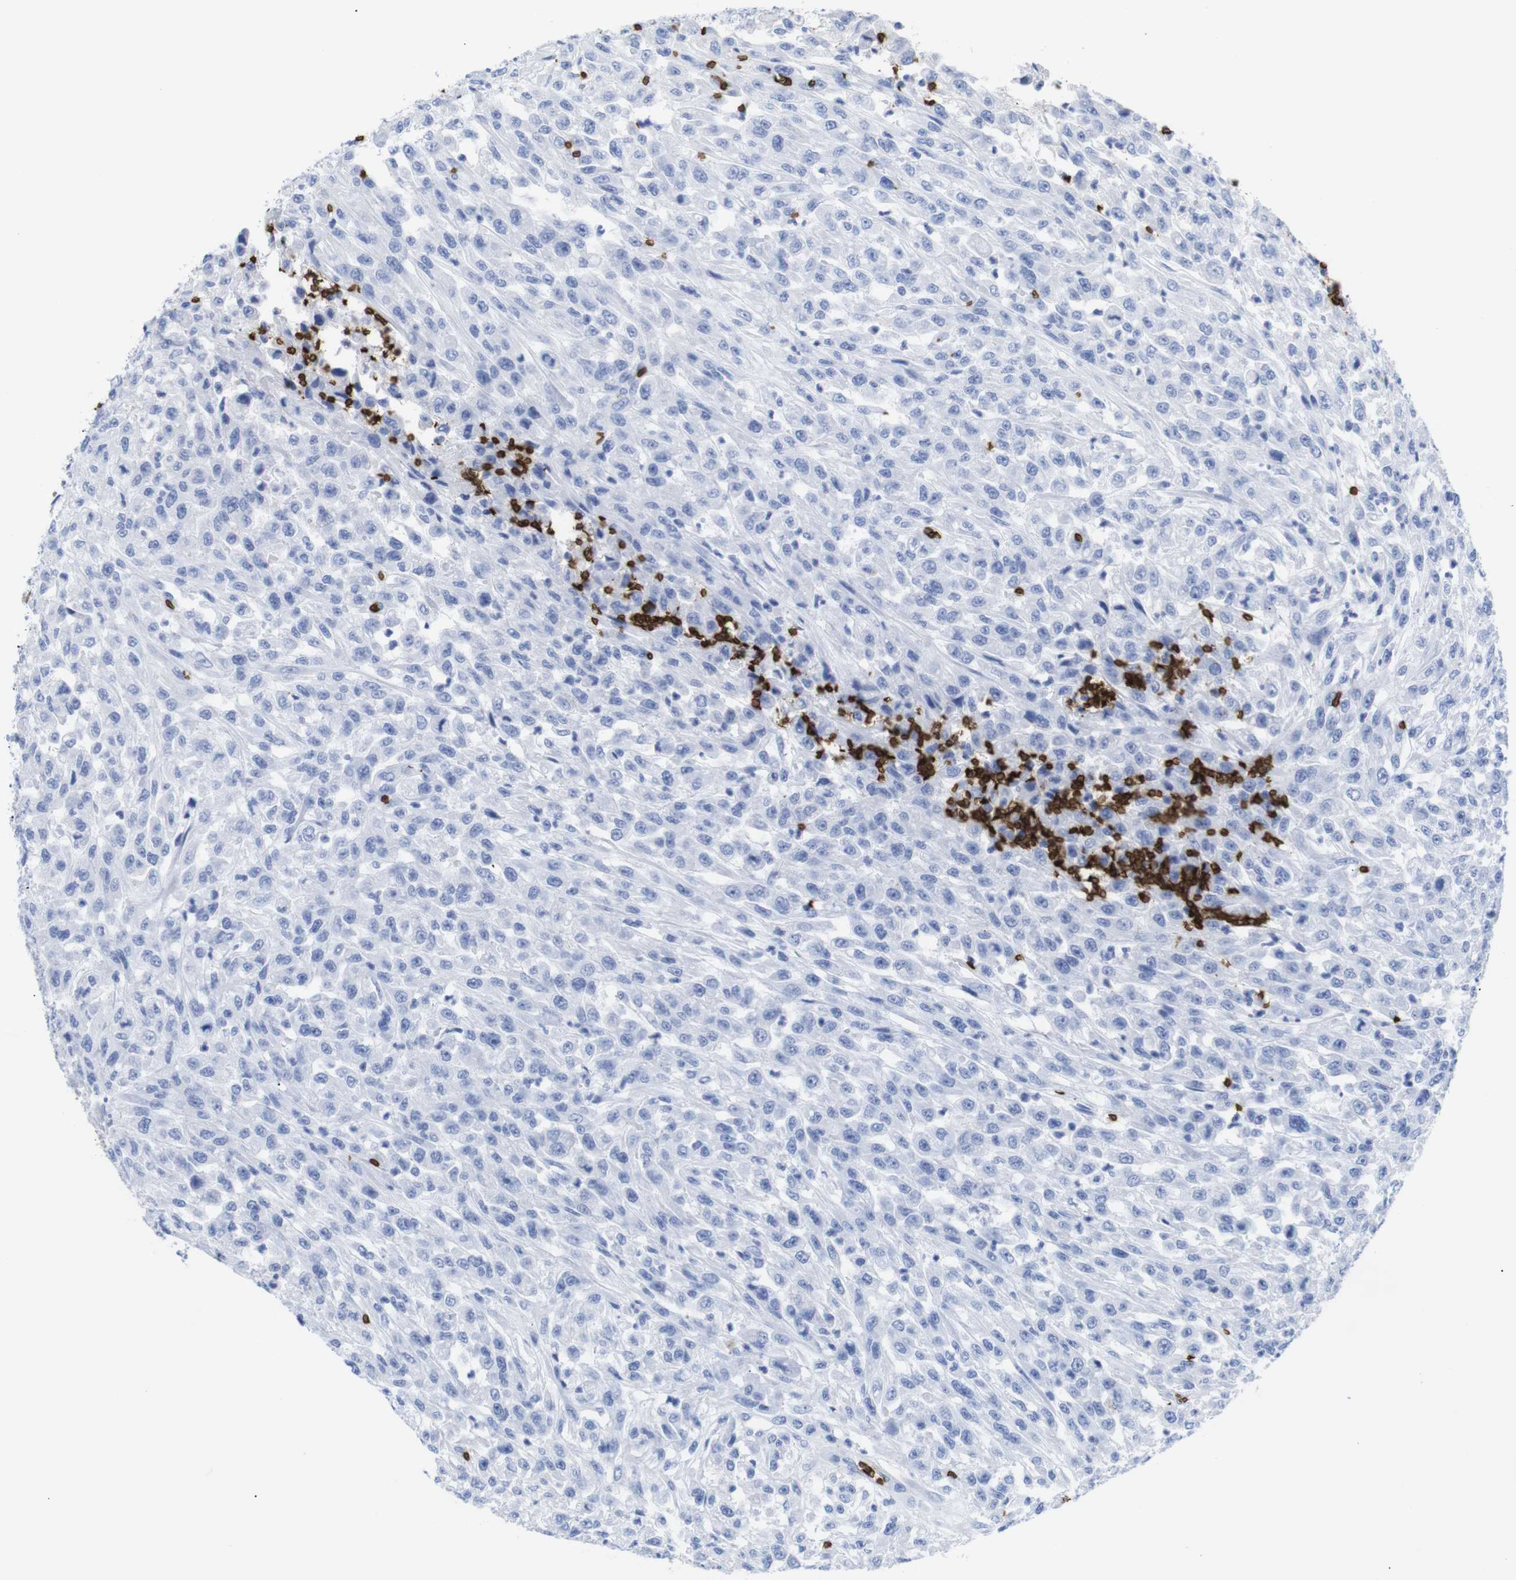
{"staining": {"intensity": "negative", "quantity": "none", "location": "none"}, "tissue": "urothelial cancer", "cell_type": "Tumor cells", "image_type": "cancer", "snomed": [{"axis": "morphology", "description": "Urothelial carcinoma, High grade"}, {"axis": "topography", "description": "Urinary bladder"}], "caption": "DAB immunohistochemical staining of urothelial cancer demonstrates no significant positivity in tumor cells. The staining was performed using DAB to visualize the protein expression in brown, while the nuclei were stained in blue with hematoxylin (Magnification: 20x).", "gene": "S1PR2", "patient": {"sex": "male", "age": 46}}